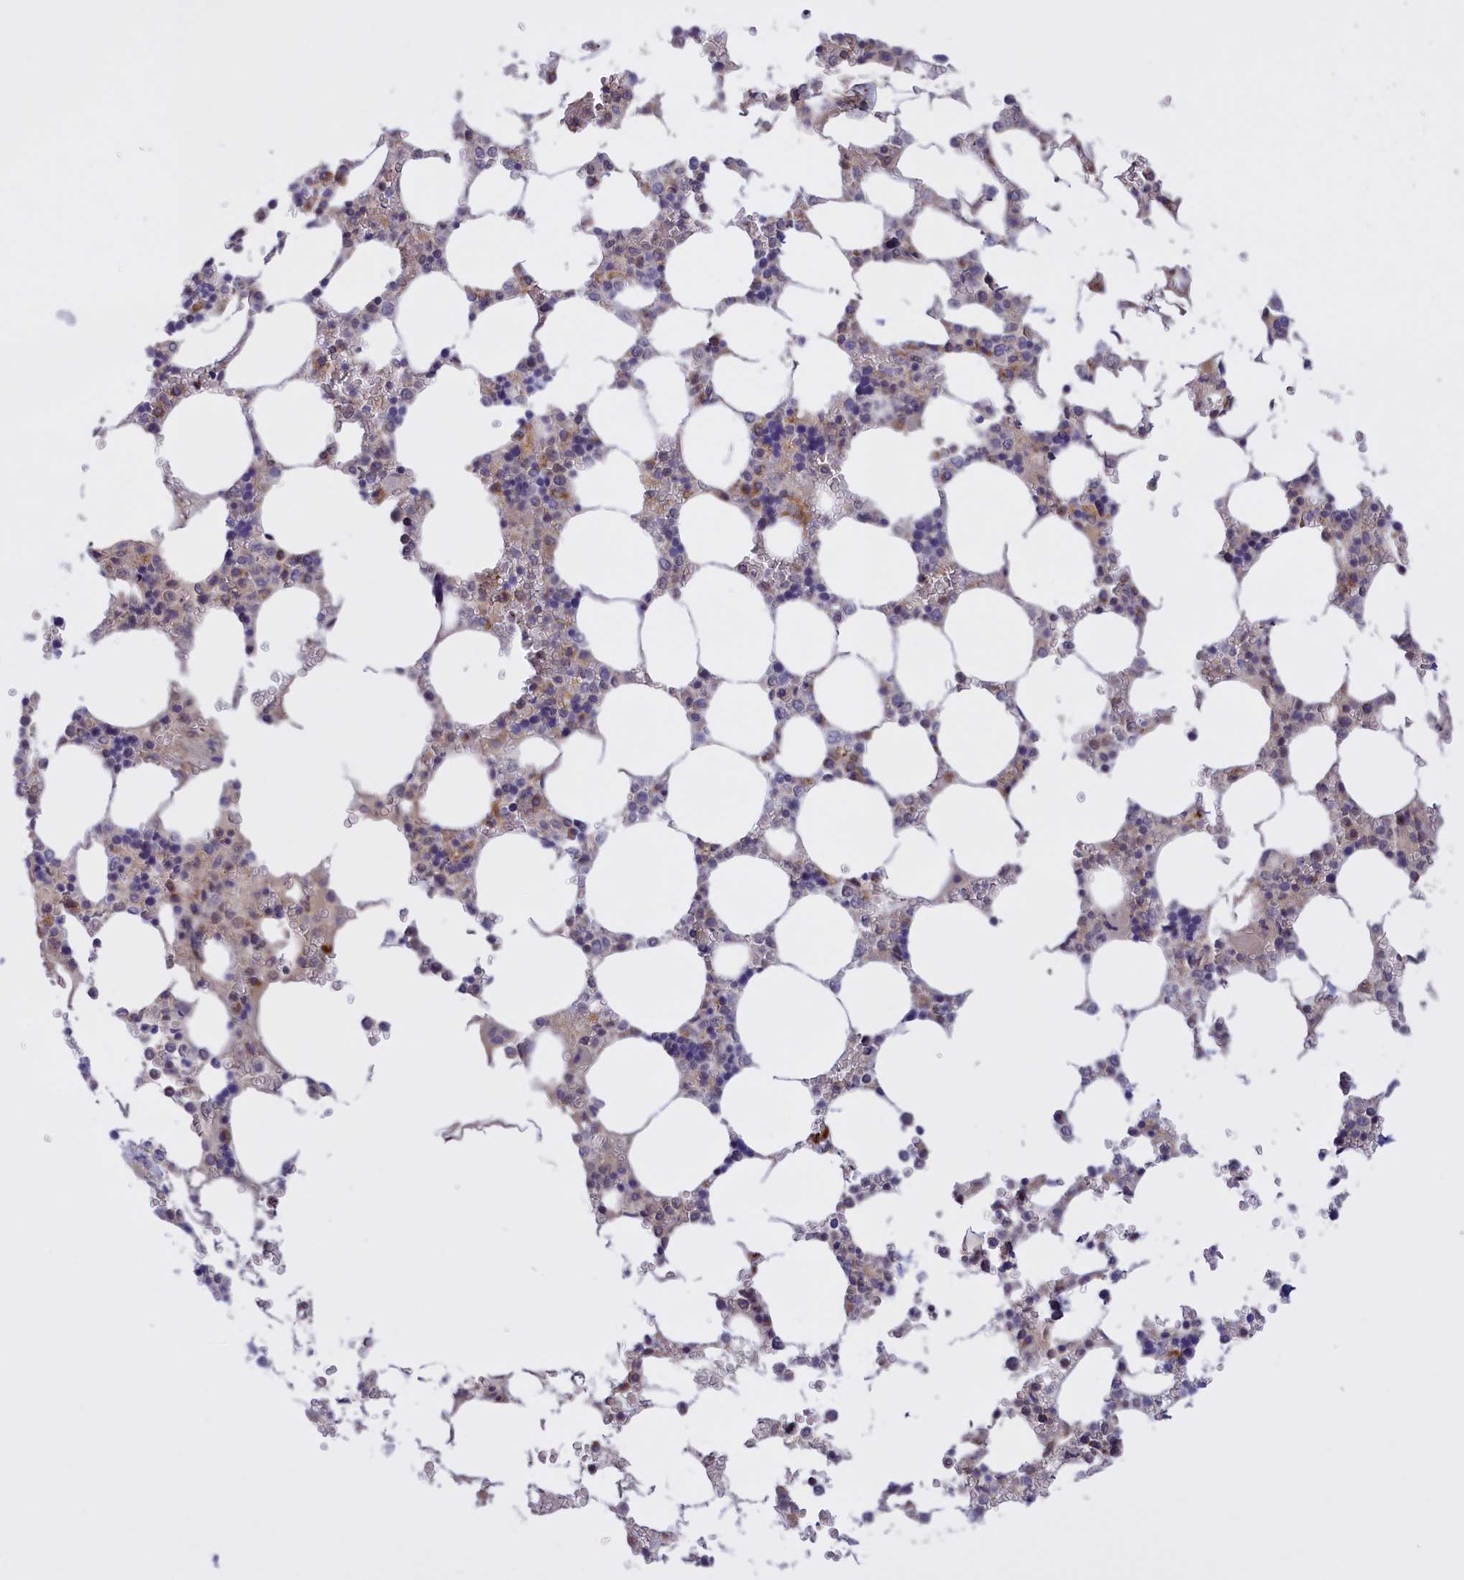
{"staining": {"intensity": "moderate", "quantity": "<25%", "location": "nuclear"}, "tissue": "bone marrow", "cell_type": "Hematopoietic cells", "image_type": "normal", "snomed": [{"axis": "morphology", "description": "Normal tissue, NOS"}, {"axis": "topography", "description": "Bone marrow"}], "caption": "This micrograph exhibits benign bone marrow stained with IHC to label a protein in brown. The nuclear of hematopoietic cells show moderate positivity for the protein. Nuclei are counter-stained blue.", "gene": "FAM149B1", "patient": {"sex": "male", "age": 64}}